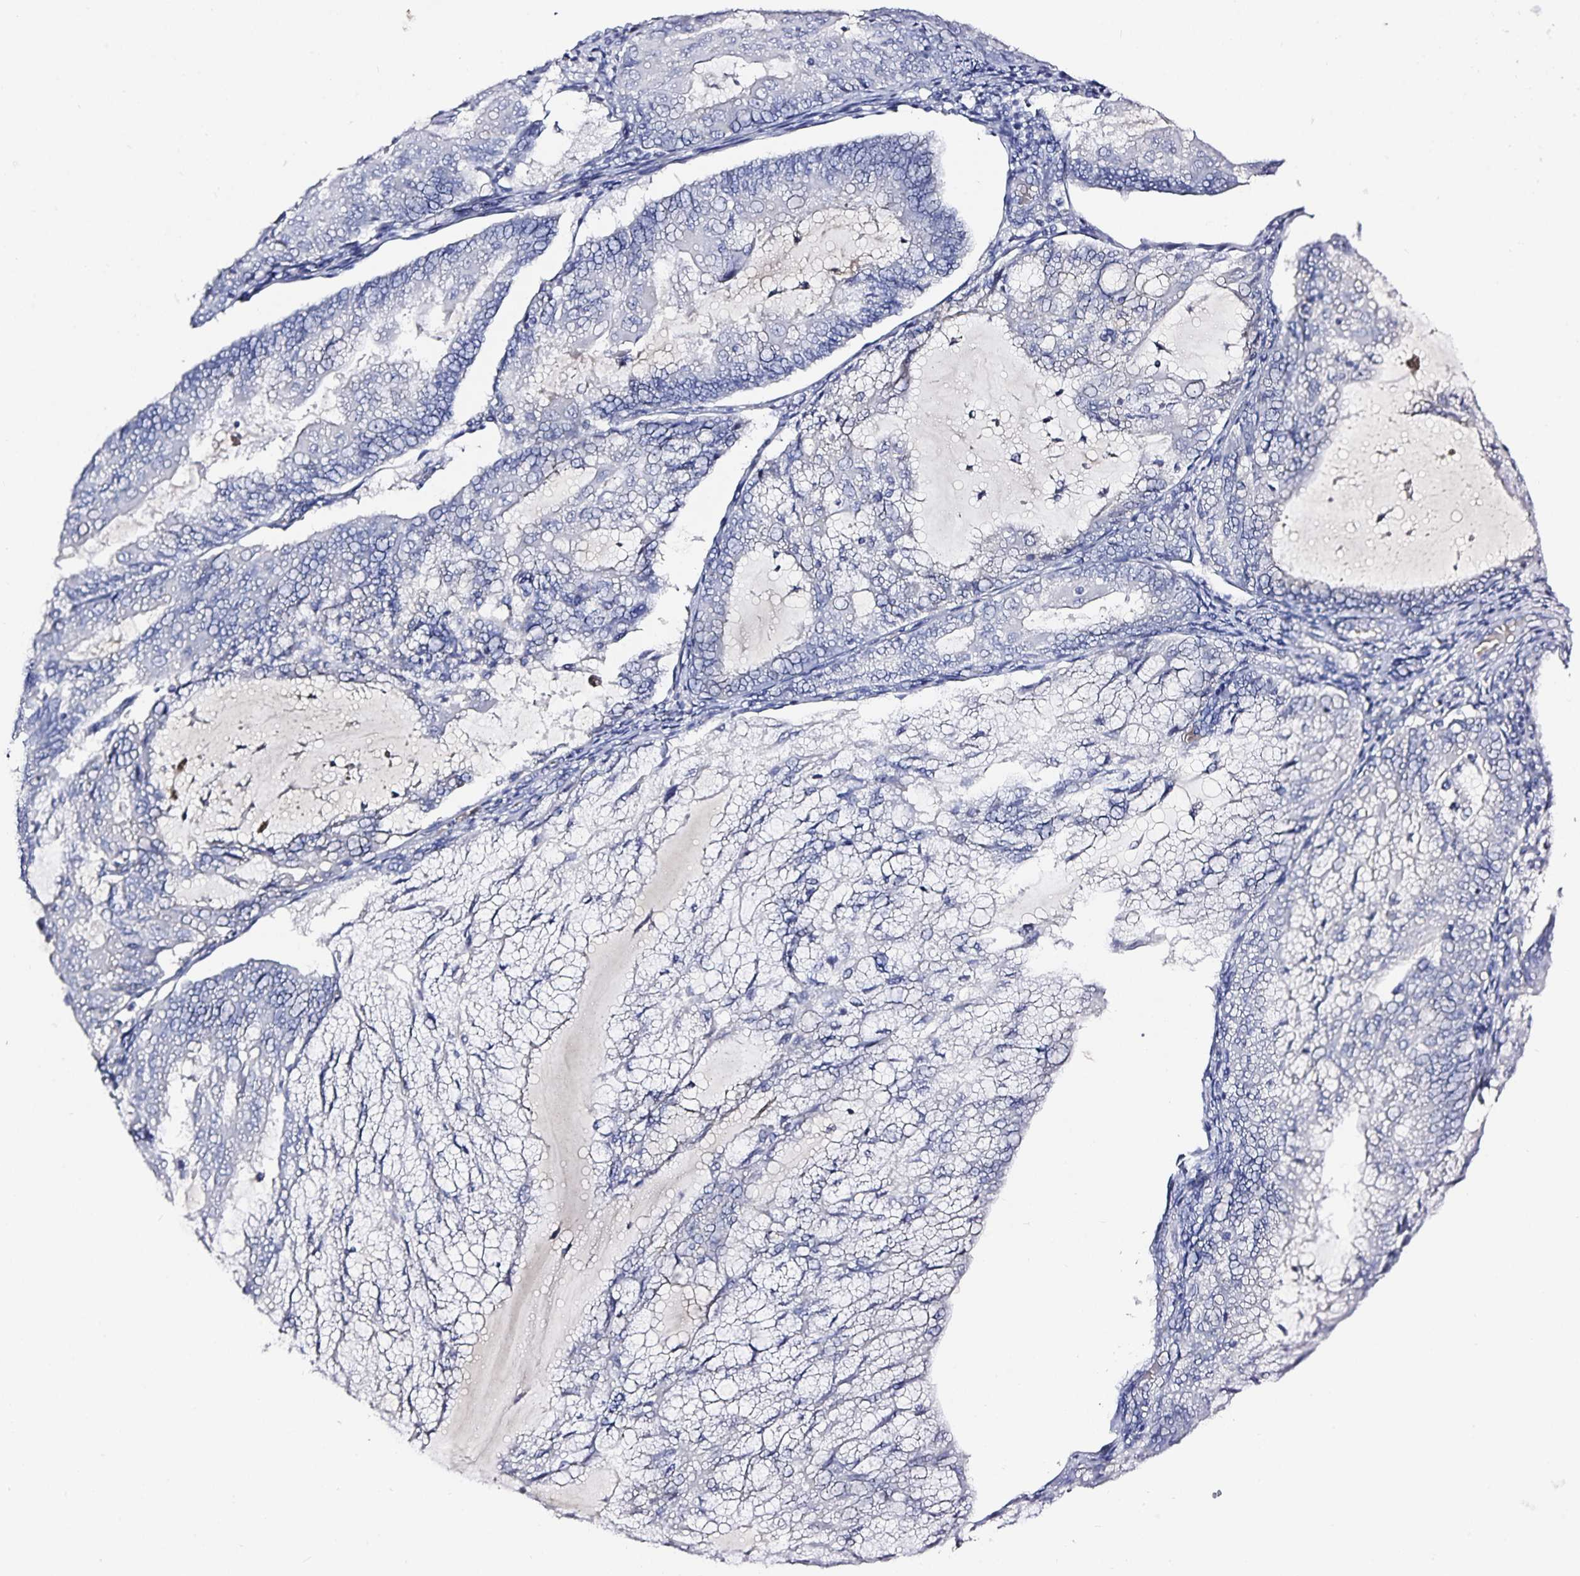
{"staining": {"intensity": "negative", "quantity": "none", "location": "none"}, "tissue": "endometrial cancer", "cell_type": "Tumor cells", "image_type": "cancer", "snomed": [{"axis": "morphology", "description": "Adenocarcinoma, NOS"}, {"axis": "topography", "description": "Endometrium"}], "caption": "Immunohistochemistry (IHC) image of human adenocarcinoma (endometrial) stained for a protein (brown), which reveals no positivity in tumor cells.", "gene": "TTR", "patient": {"sex": "female", "age": 81}}